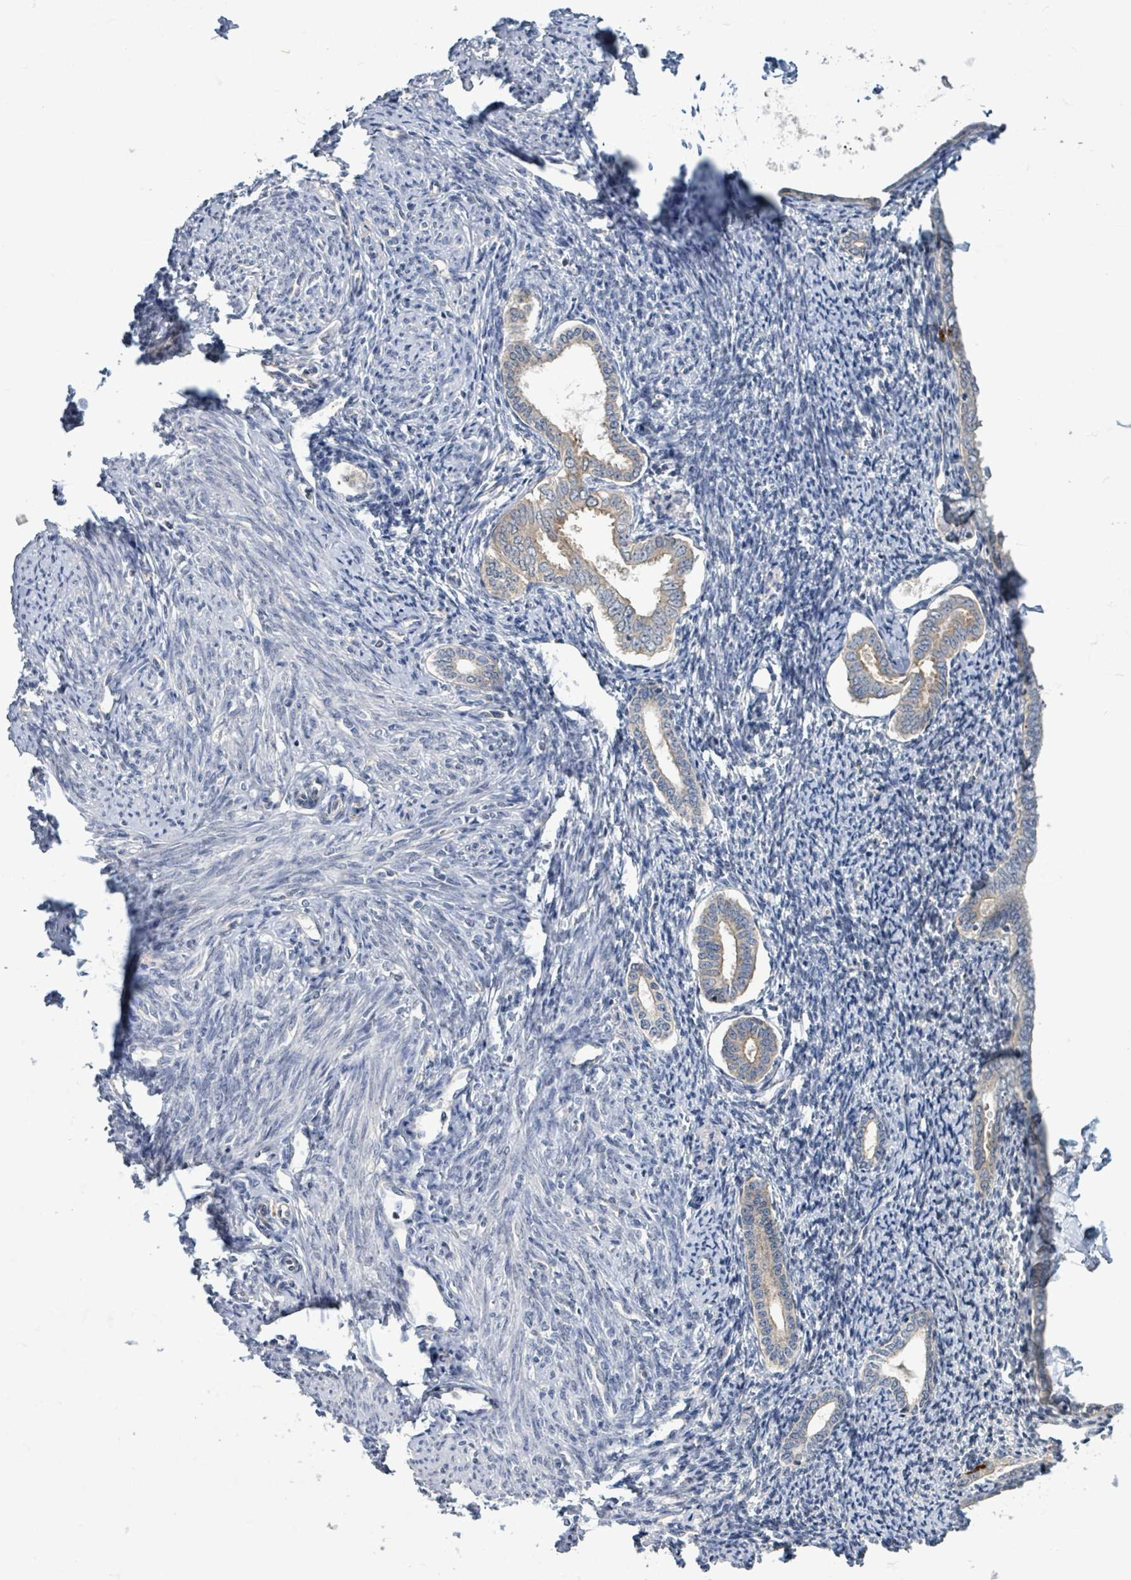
{"staining": {"intensity": "moderate", "quantity": "25%-75%", "location": "cytoplasmic/membranous"}, "tissue": "endometrium", "cell_type": "Cells in endometrial stroma", "image_type": "normal", "snomed": [{"axis": "morphology", "description": "Normal tissue, NOS"}, {"axis": "topography", "description": "Endometrium"}], "caption": "Approximately 25%-75% of cells in endometrial stroma in unremarkable endometrium reveal moderate cytoplasmic/membranous protein expression as visualized by brown immunohistochemical staining.", "gene": "OR51E1", "patient": {"sex": "female", "age": 63}}